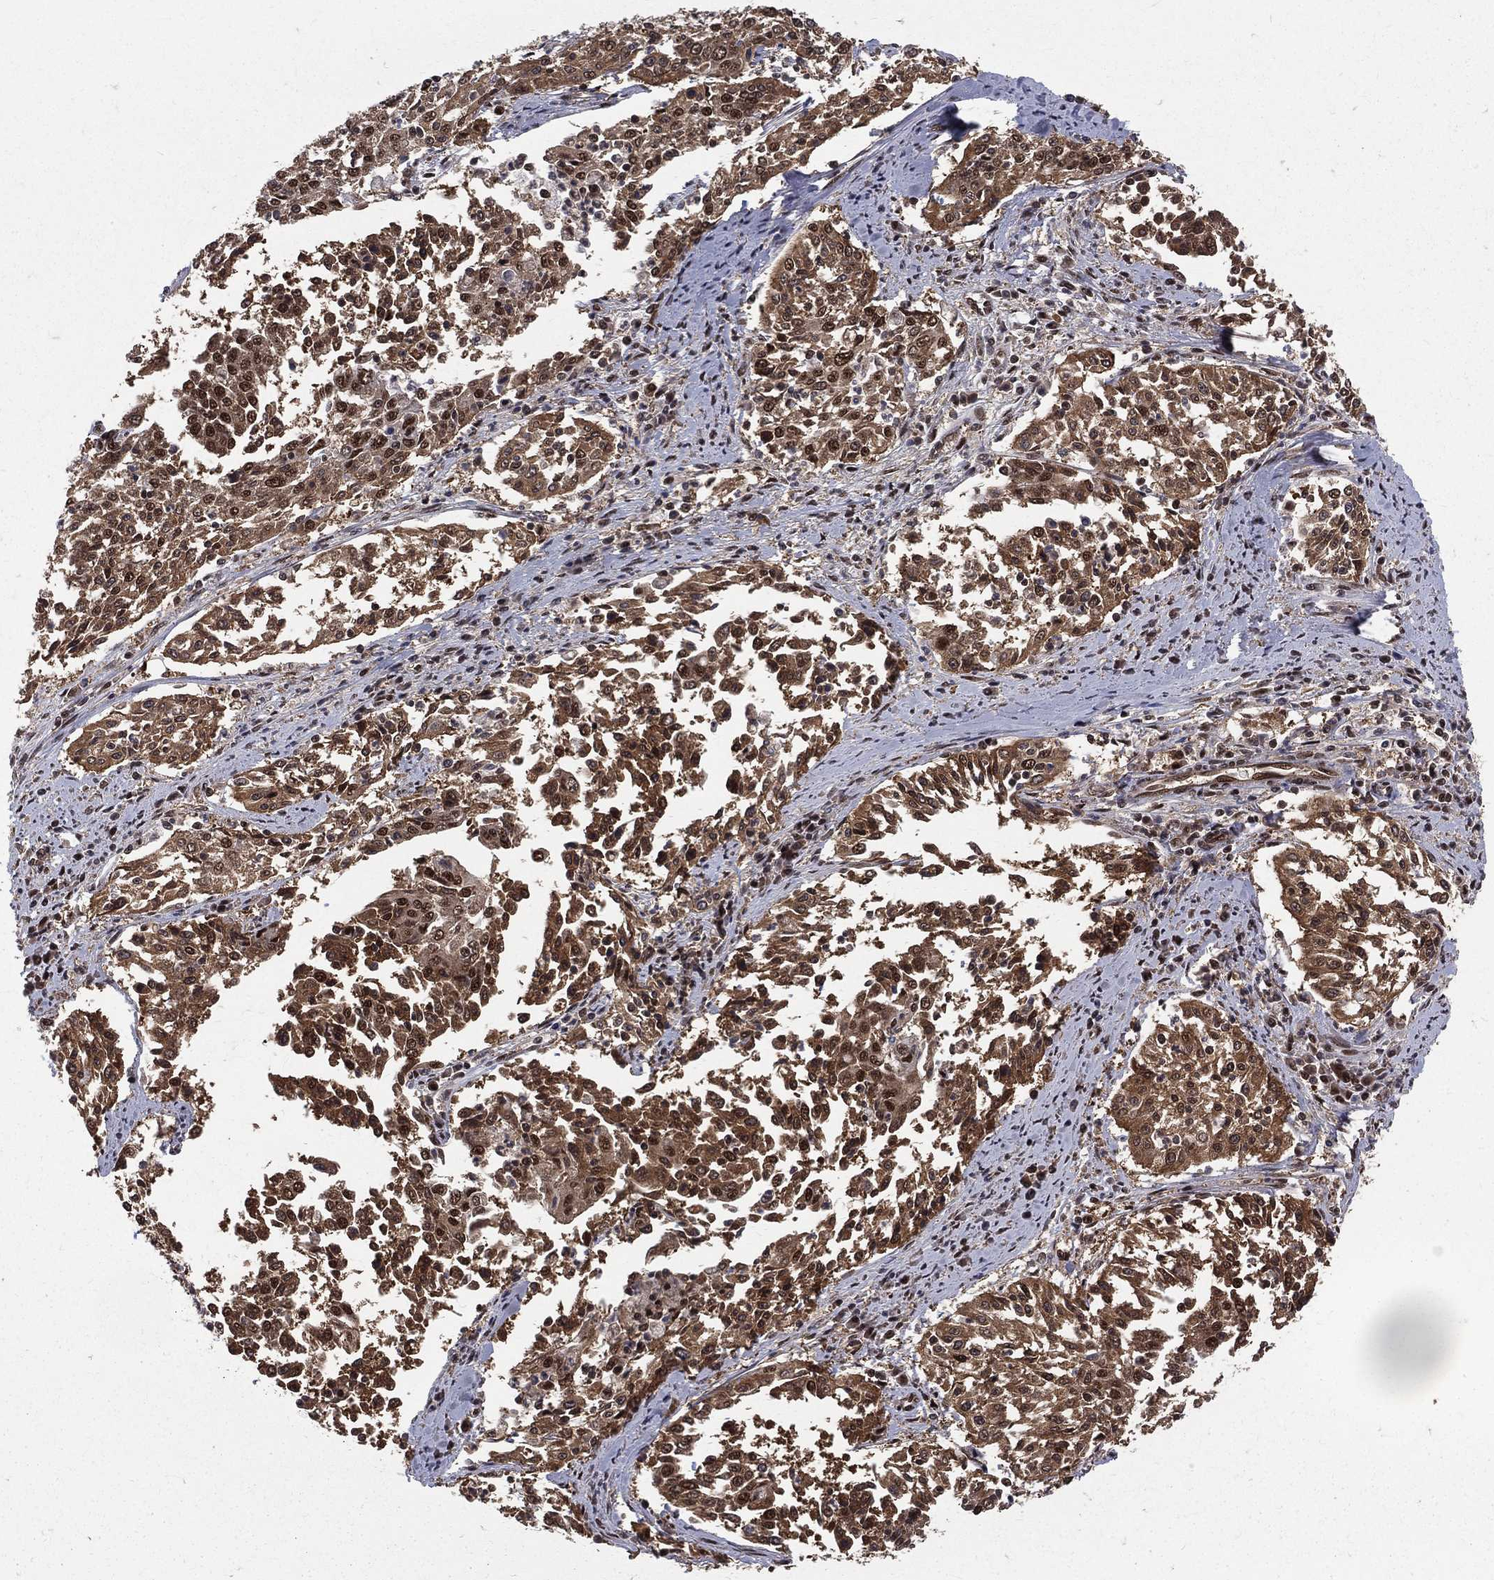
{"staining": {"intensity": "moderate", "quantity": ">75%", "location": "cytoplasmic/membranous,nuclear"}, "tissue": "cervical cancer", "cell_type": "Tumor cells", "image_type": "cancer", "snomed": [{"axis": "morphology", "description": "Squamous cell carcinoma, NOS"}, {"axis": "topography", "description": "Cervix"}], "caption": "The image reveals staining of cervical cancer, revealing moderate cytoplasmic/membranous and nuclear protein staining (brown color) within tumor cells.", "gene": "COPS4", "patient": {"sex": "female", "age": 41}}